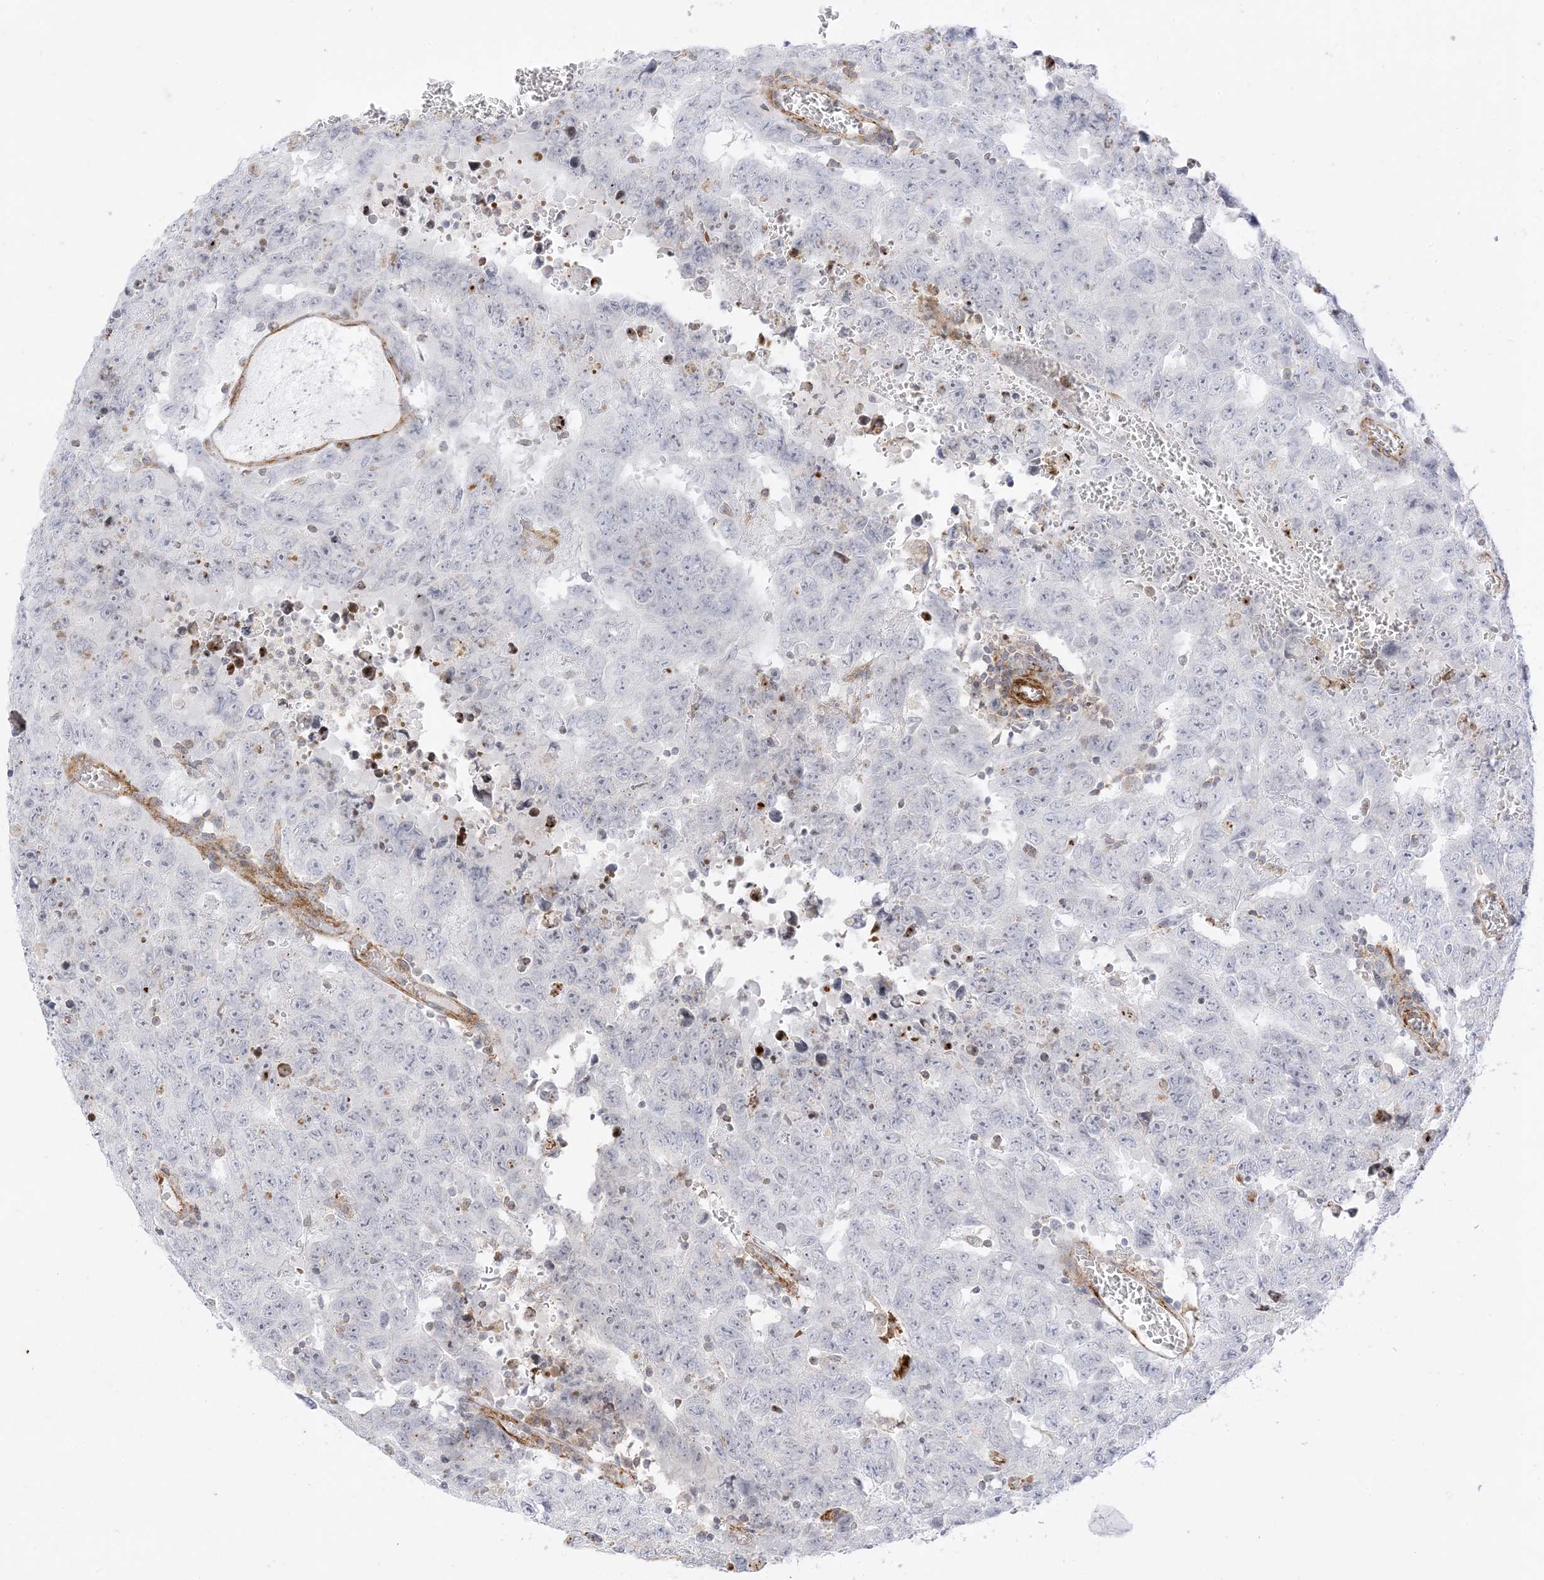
{"staining": {"intensity": "negative", "quantity": "none", "location": "none"}, "tissue": "testis cancer", "cell_type": "Tumor cells", "image_type": "cancer", "snomed": [{"axis": "morphology", "description": "Carcinoma, Embryonal, NOS"}, {"axis": "topography", "description": "Testis"}], "caption": "The image shows no significant positivity in tumor cells of testis embryonal carcinoma.", "gene": "RAC1", "patient": {"sex": "male", "age": 26}}